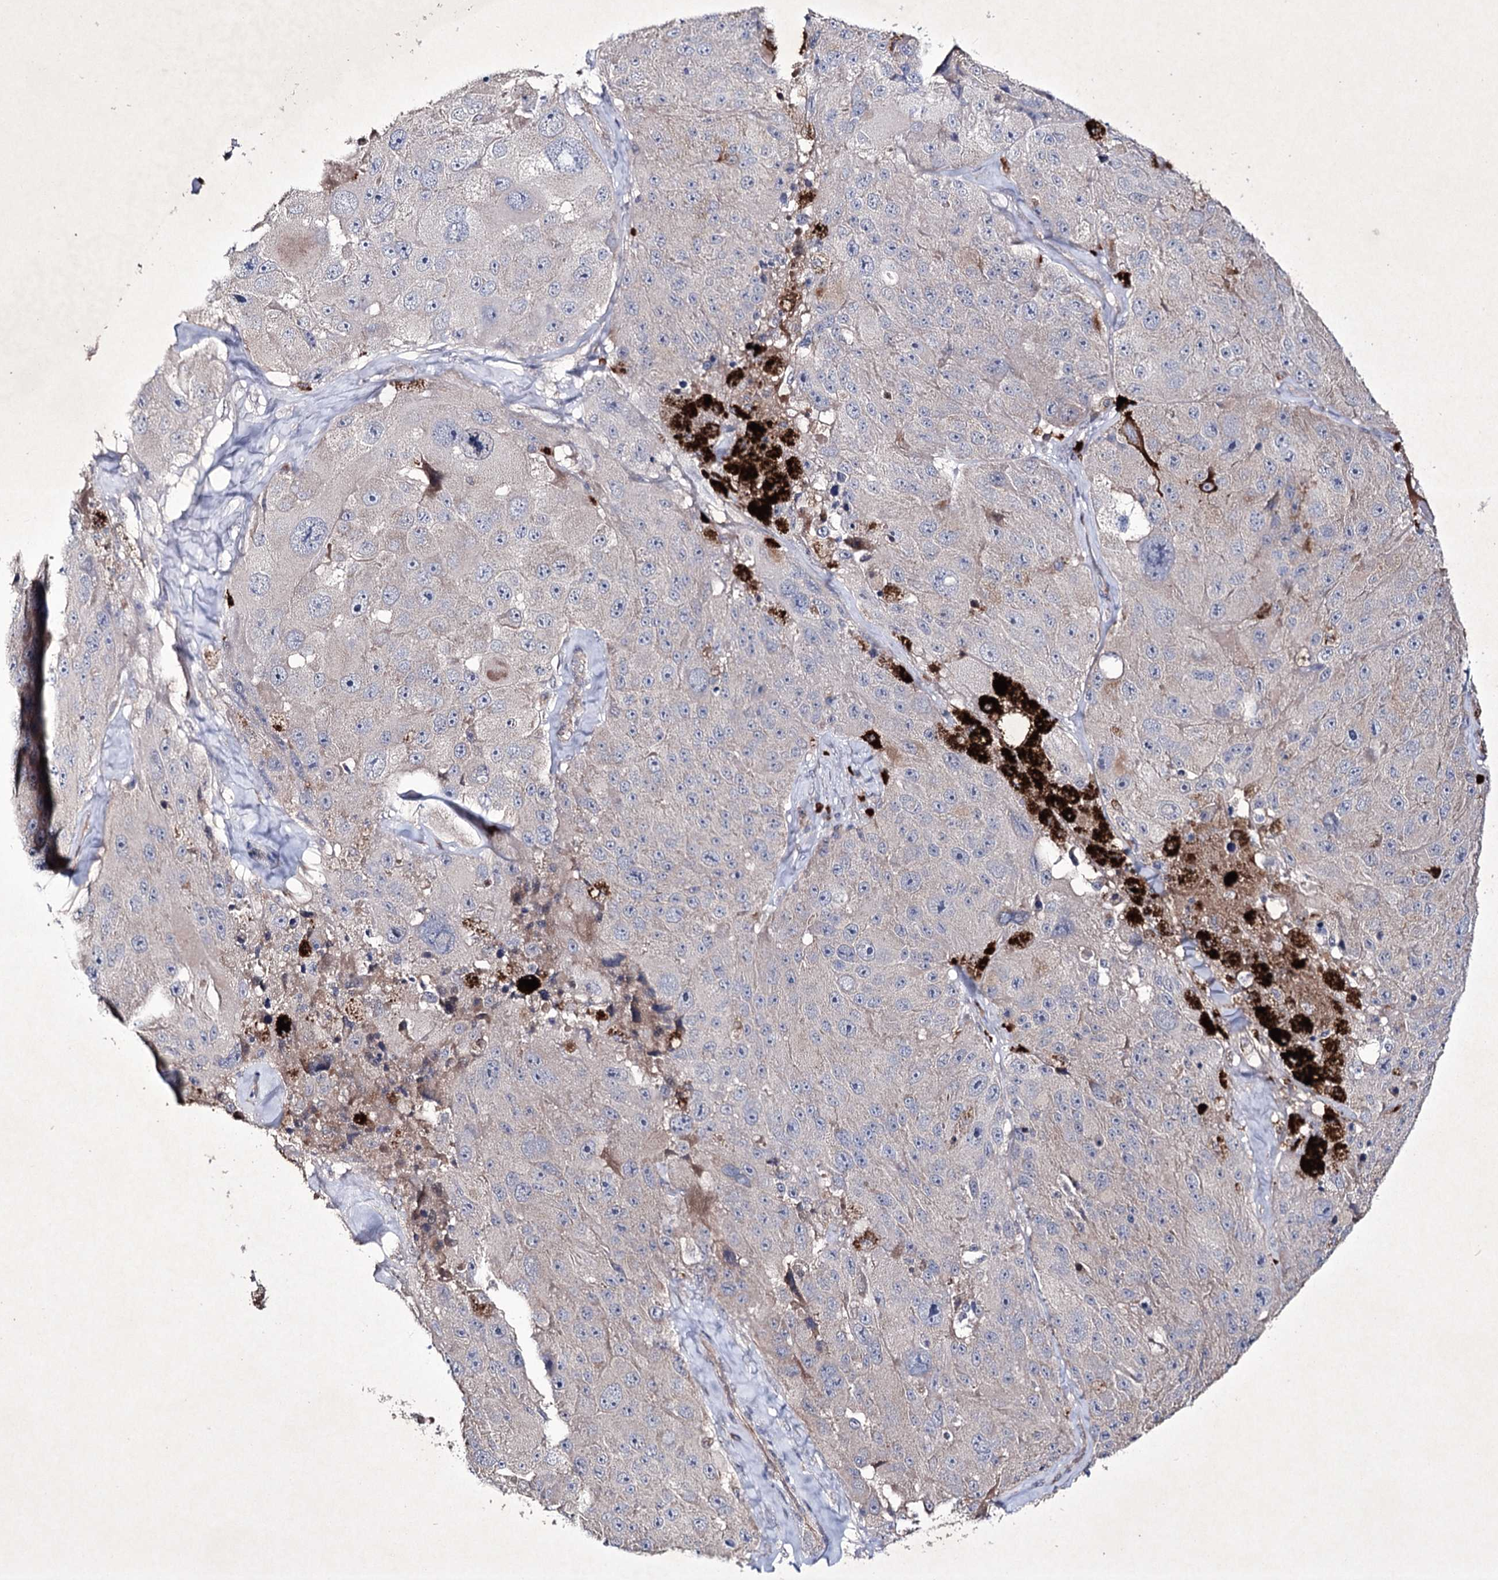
{"staining": {"intensity": "negative", "quantity": "none", "location": "none"}, "tissue": "melanoma", "cell_type": "Tumor cells", "image_type": "cancer", "snomed": [{"axis": "morphology", "description": "Malignant melanoma, Metastatic site"}, {"axis": "topography", "description": "Lymph node"}], "caption": "This is an immunohistochemistry (IHC) micrograph of human malignant melanoma (metastatic site). There is no positivity in tumor cells.", "gene": "SEMA4G", "patient": {"sex": "male", "age": 62}}